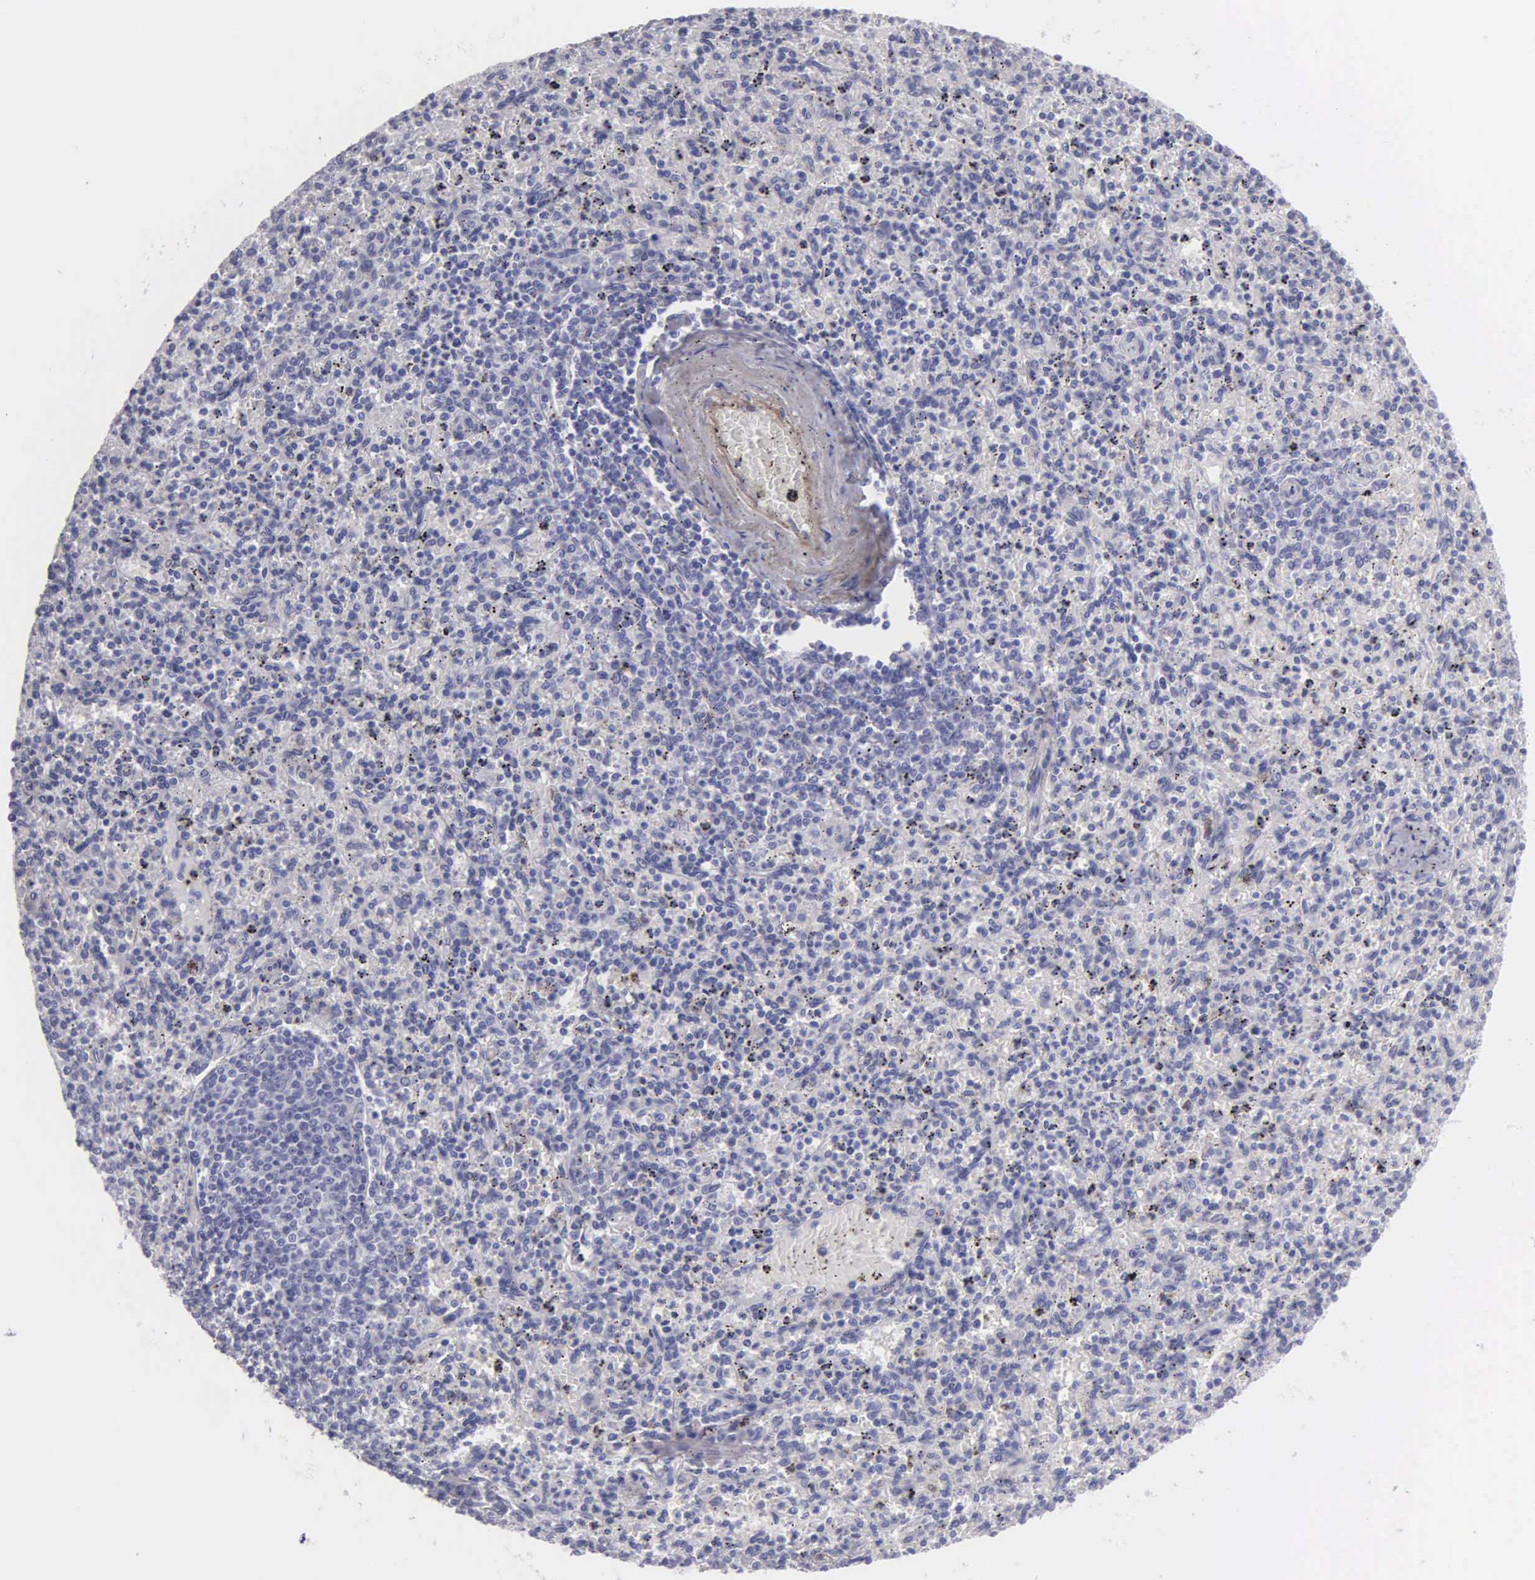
{"staining": {"intensity": "negative", "quantity": "none", "location": "none"}, "tissue": "spleen", "cell_type": "Cells in red pulp", "image_type": "normal", "snomed": [{"axis": "morphology", "description": "Normal tissue, NOS"}, {"axis": "topography", "description": "Spleen"}], "caption": "This is a photomicrograph of immunohistochemistry (IHC) staining of benign spleen, which shows no positivity in cells in red pulp.", "gene": "FBLN5", "patient": {"sex": "male", "age": 72}}